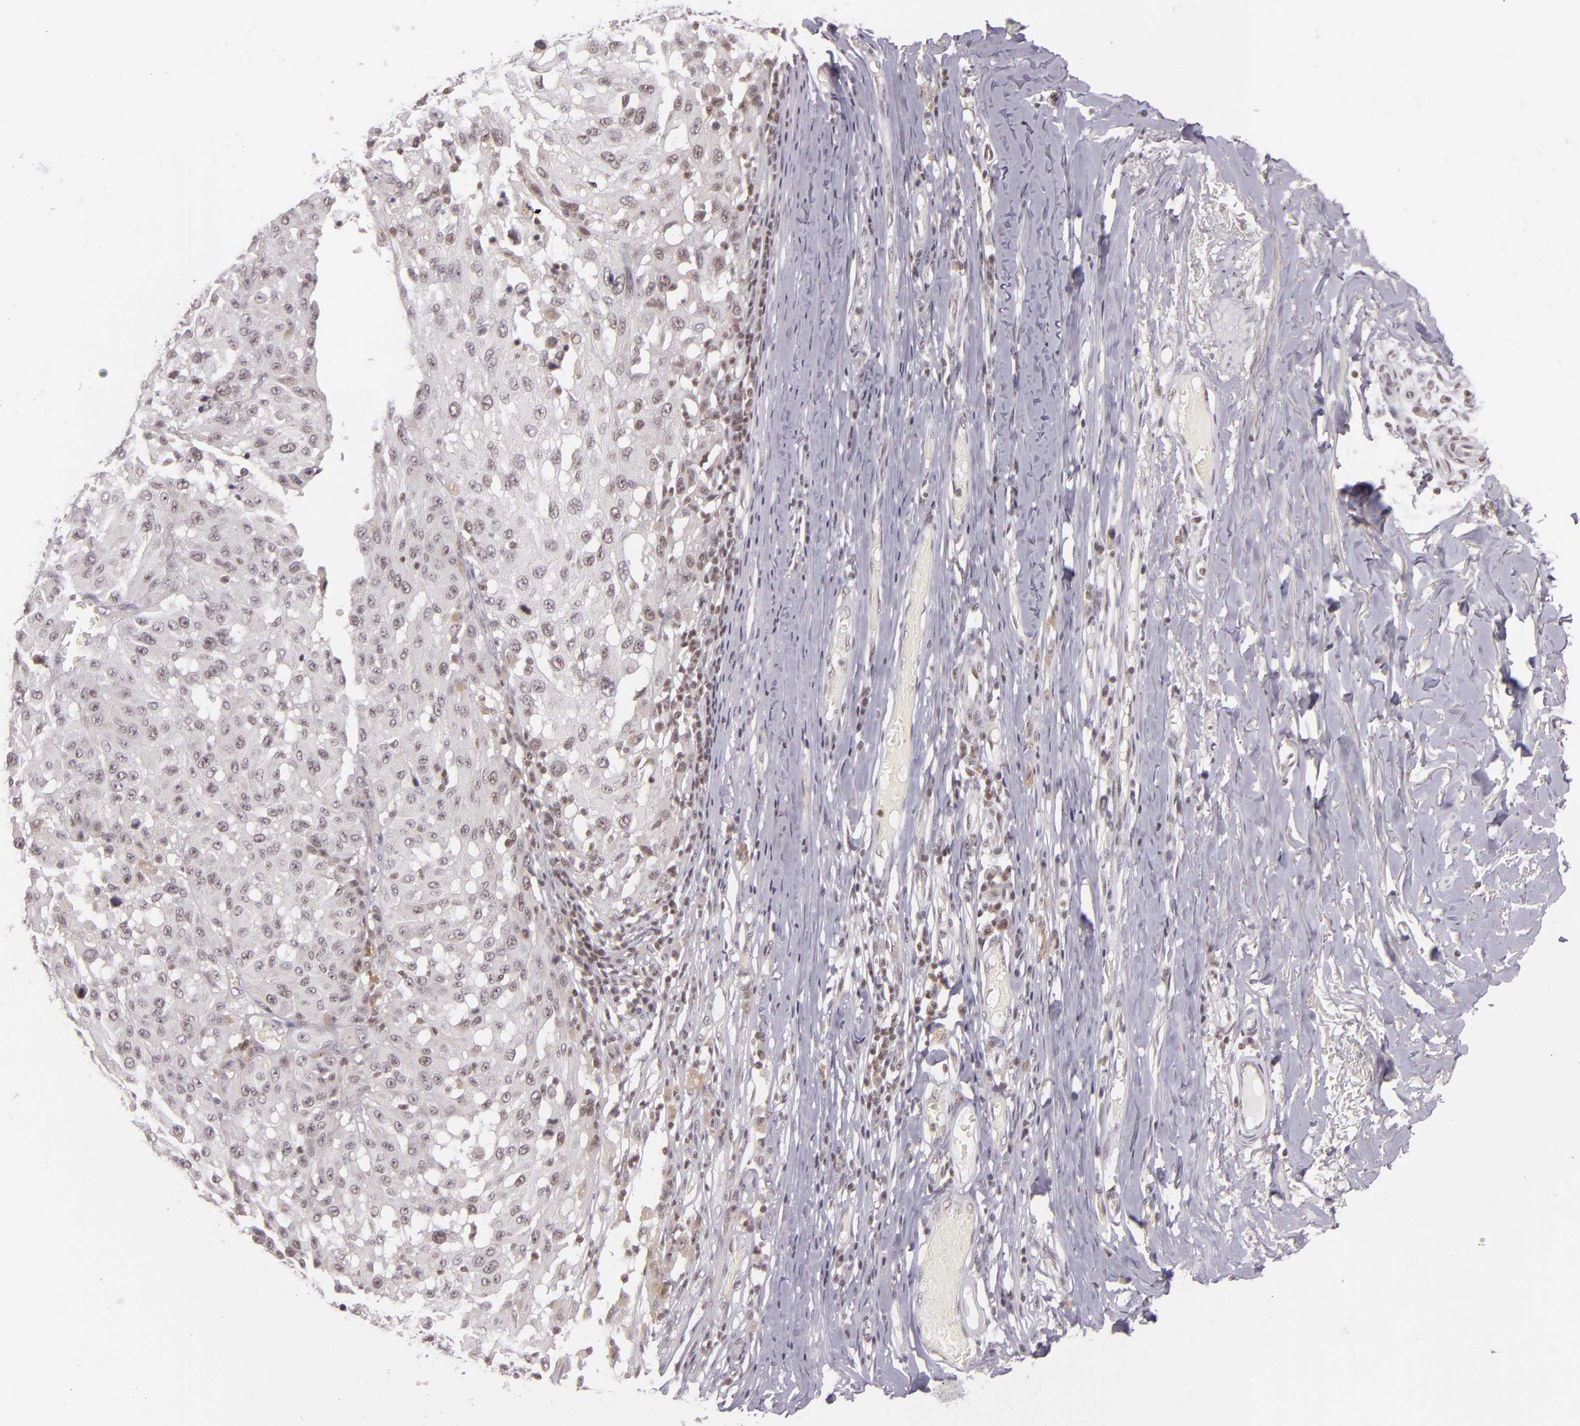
{"staining": {"intensity": "weak", "quantity": "<25%", "location": "nuclear"}, "tissue": "melanoma", "cell_type": "Tumor cells", "image_type": "cancer", "snomed": [{"axis": "morphology", "description": "Malignant melanoma, NOS"}, {"axis": "topography", "description": "Skin"}], "caption": "There is no significant expression in tumor cells of melanoma.", "gene": "ZFX", "patient": {"sex": "female", "age": 77}}